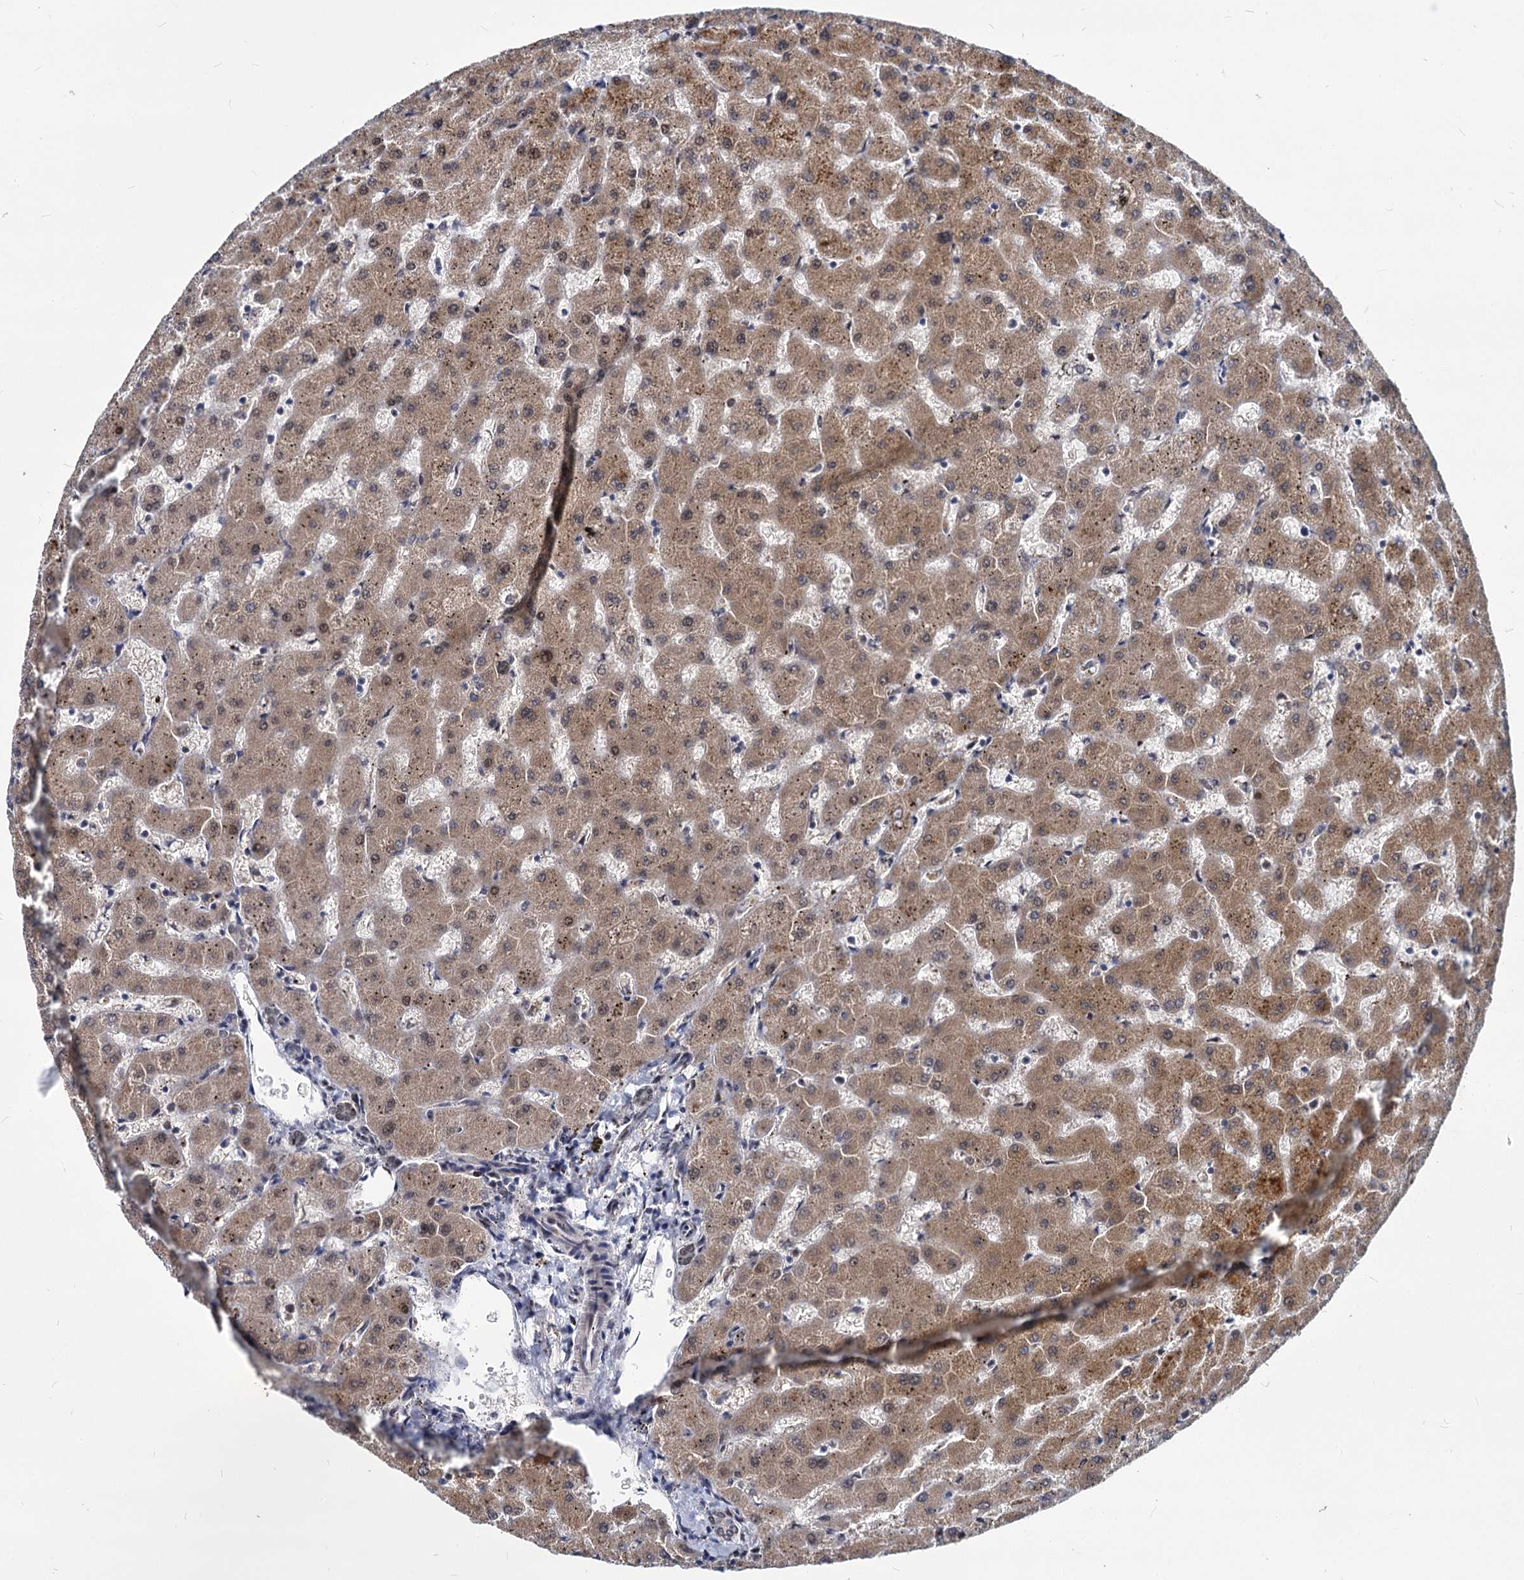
{"staining": {"intensity": "moderate", "quantity": ">75%", "location": "nuclear"}, "tissue": "liver", "cell_type": "Cholangiocytes", "image_type": "normal", "snomed": [{"axis": "morphology", "description": "Normal tissue, NOS"}, {"axis": "topography", "description": "Liver"}], "caption": "This is an image of immunohistochemistry staining of benign liver, which shows moderate expression in the nuclear of cholangiocytes.", "gene": "MAML2", "patient": {"sex": "female", "age": 63}}